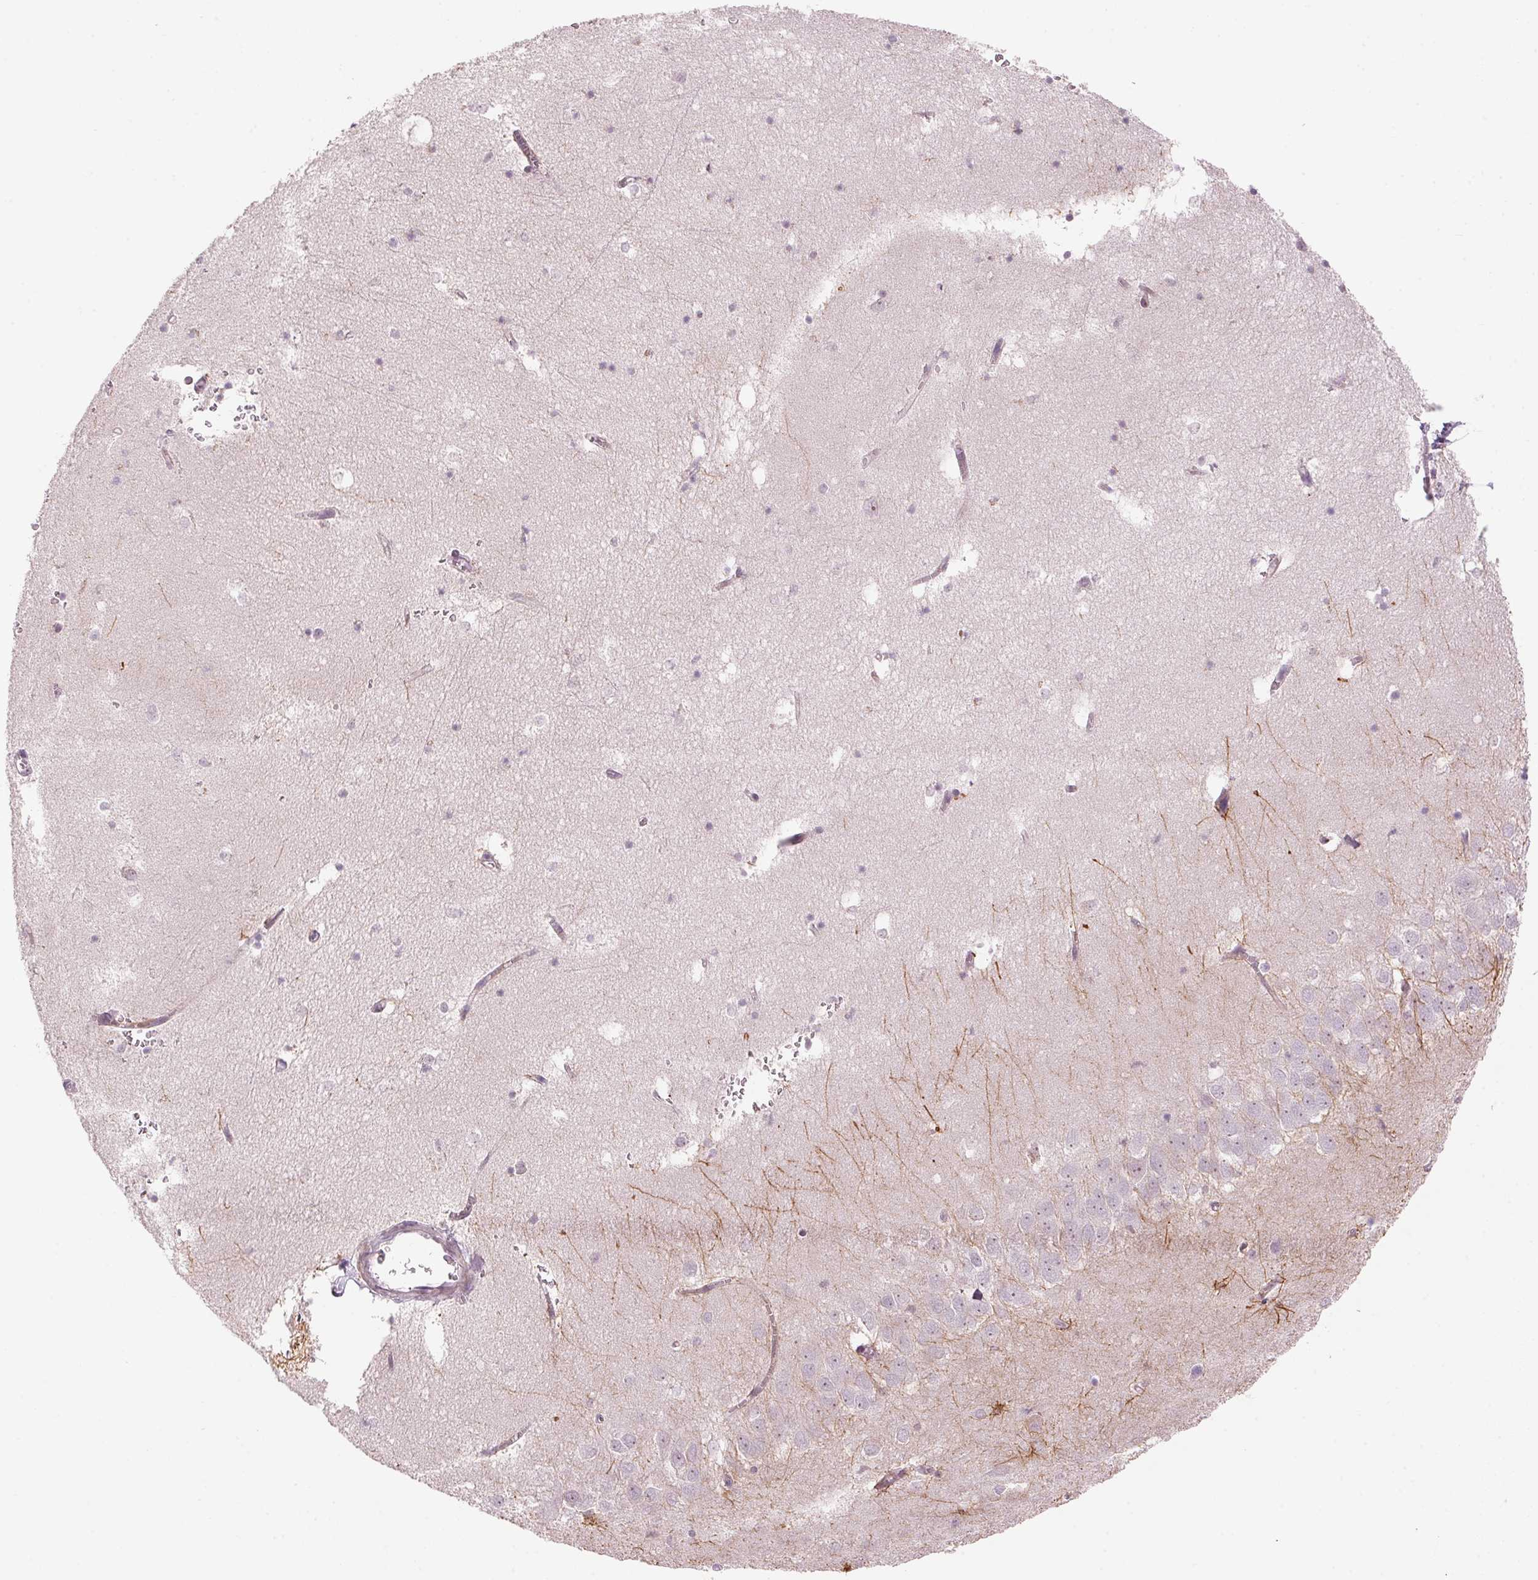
{"staining": {"intensity": "negative", "quantity": "none", "location": "none"}, "tissue": "hippocampus", "cell_type": "Glial cells", "image_type": "normal", "snomed": [{"axis": "morphology", "description": "Normal tissue, NOS"}, {"axis": "topography", "description": "Hippocampus"}], "caption": "Immunohistochemistry histopathology image of unremarkable hippocampus: hippocampus stained with DAB (3,3'-diaminobenzidine) shows no significant protein expression in glial cells. (DAB (3,3'-diaminobenzidine) immunohistochemistry, high magnification).", "gene": "TMED6", "patient": {"sex": "male", "age": 58}}